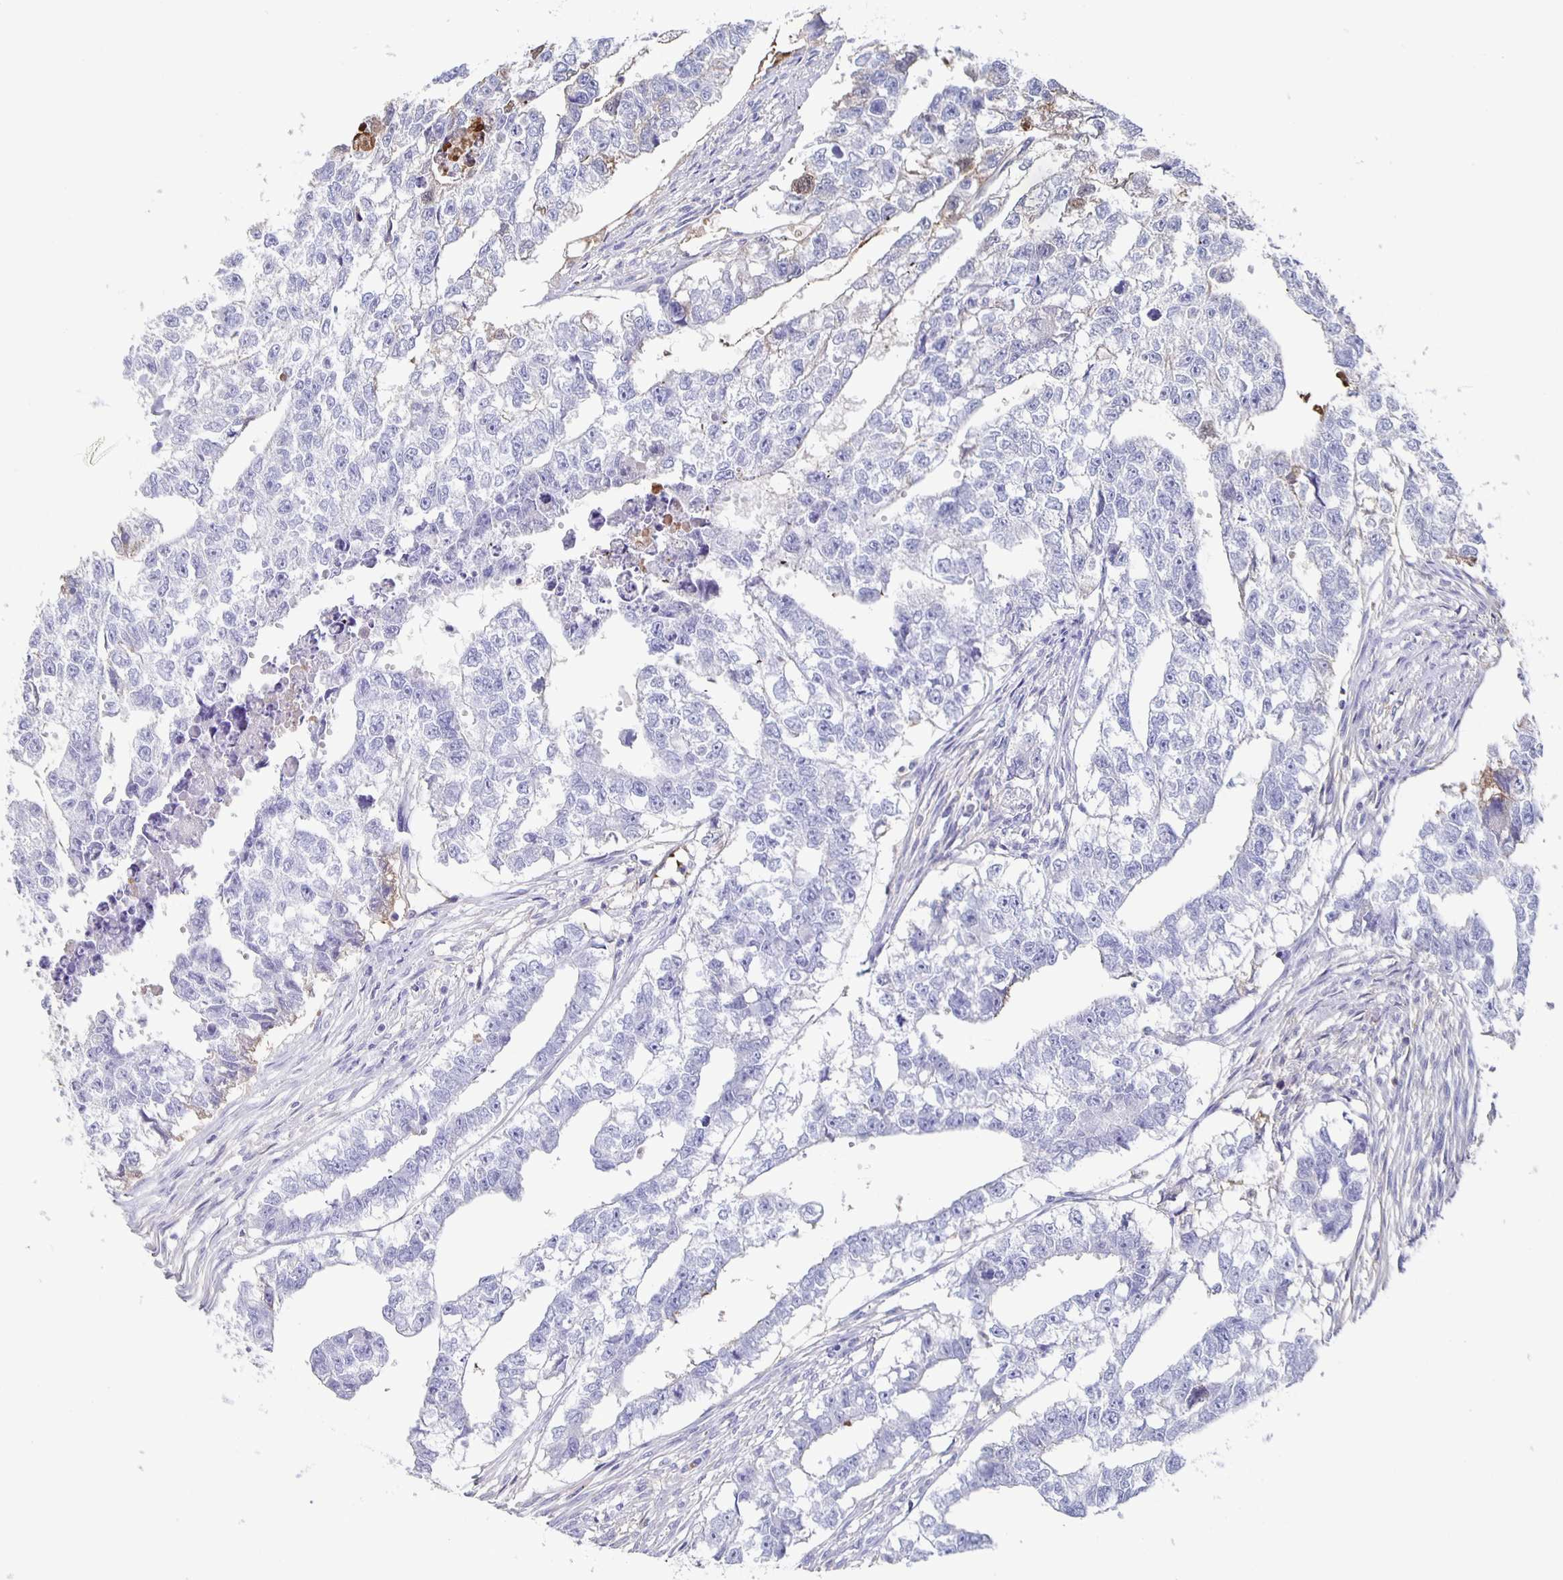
{"staining": {"intensity": "negative", "quantity": "none", "location": "none"}, "tissue": "testis cancer", "cell_type": "Tumor cells", "image_type": "cancer", "snomed": [{"axis": "morphology", "description": "Carcinoma, Embryonal, NOS"}, {"axis": "morphology", "description": "Teratoma, malignant, NOS"}, {"axis": "topography", "description": "Testis"}], "caption": "There is no significant expression in tumor cells of testis cancer.", "gene": "FGA", "patient": {"sex": "male", "age": 44}}